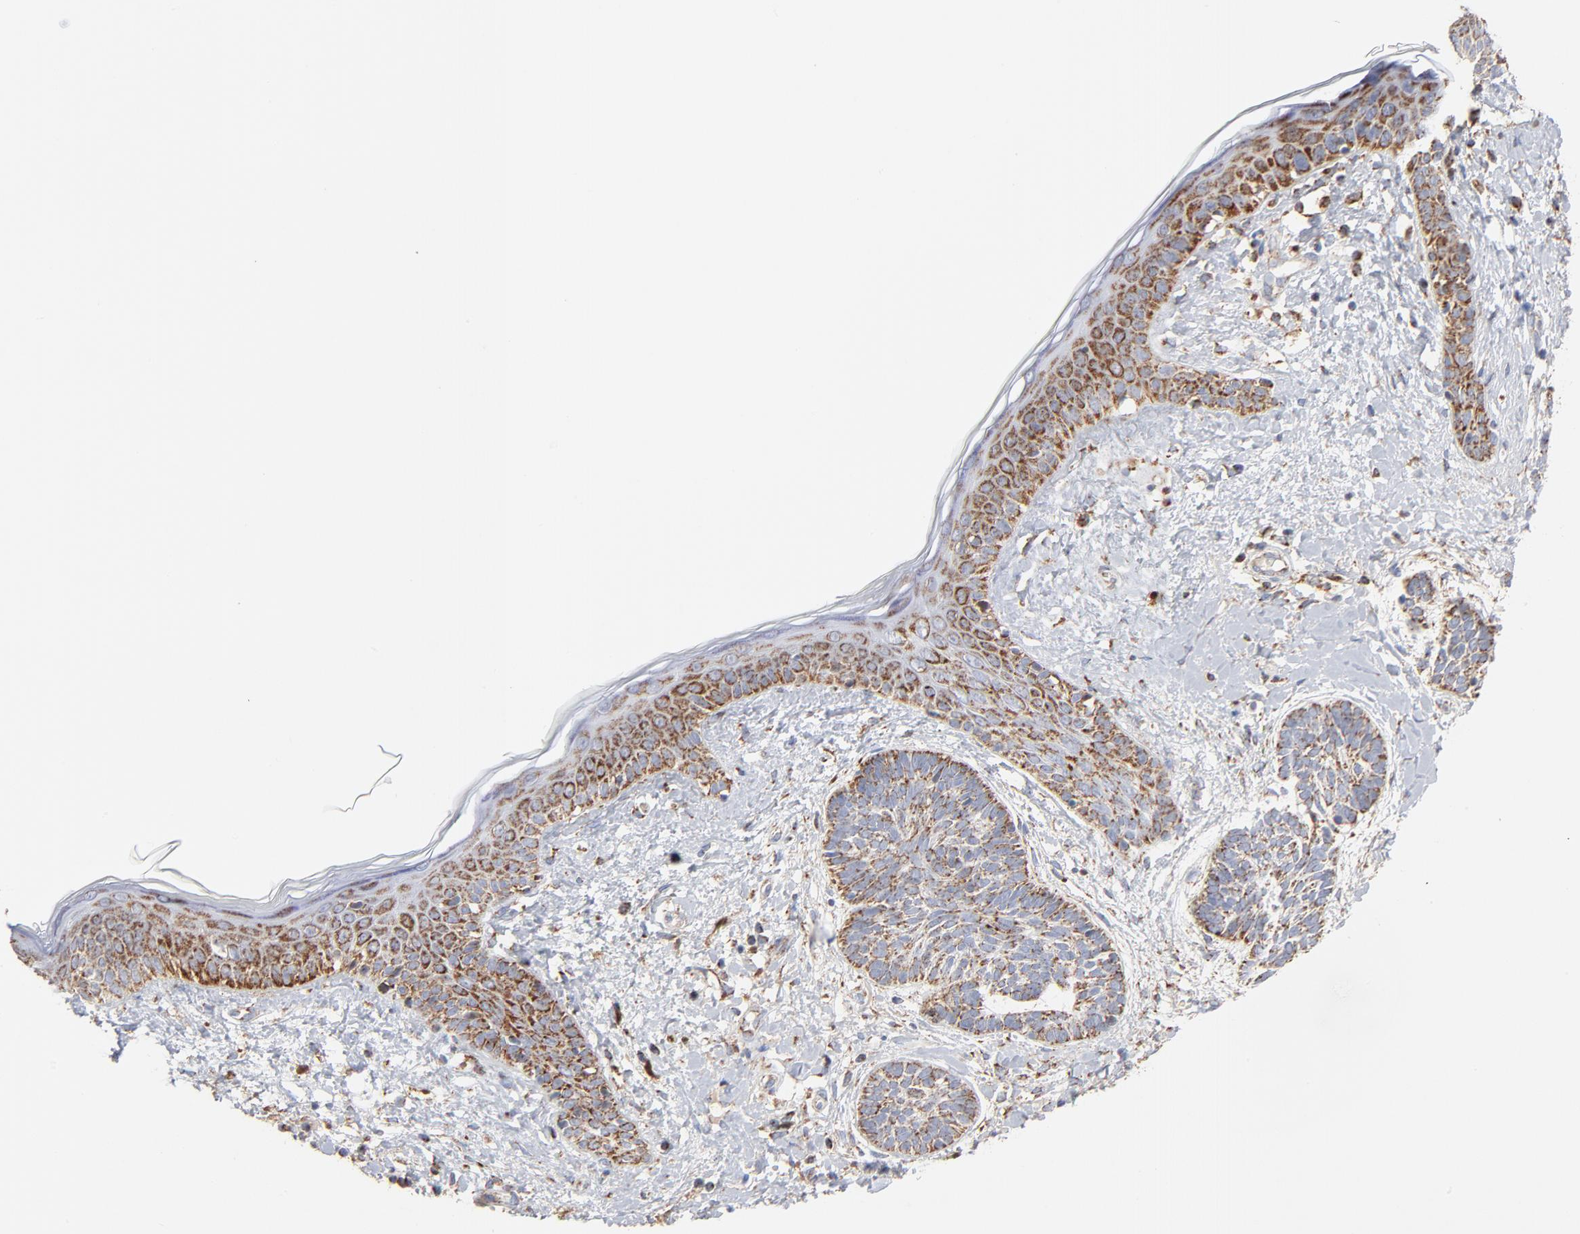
{"staining": {"intensity": "moderate", "quantity": ">75%", "location": "cytoplasmic/membranous"}, "tissue": "skin cancer", "cell_type": "Tumor cells", "image_type": "cancer", "snomed": [{"axis": "morphology", "description": "Normal tissue, NOS"}, {"axis": "morphology", "description": "Basal cell carcinoma"}, {"axis": "topography", "description": "Skin"}], "caption": "Approximately >75% of tumor cells in skin cancer show moderate cytoplasmic/membranous protein expression as visualized by brown immunohistochemical staining.", "gene": "DIABLO", "patient": {"sex": "male", "age": 63}}